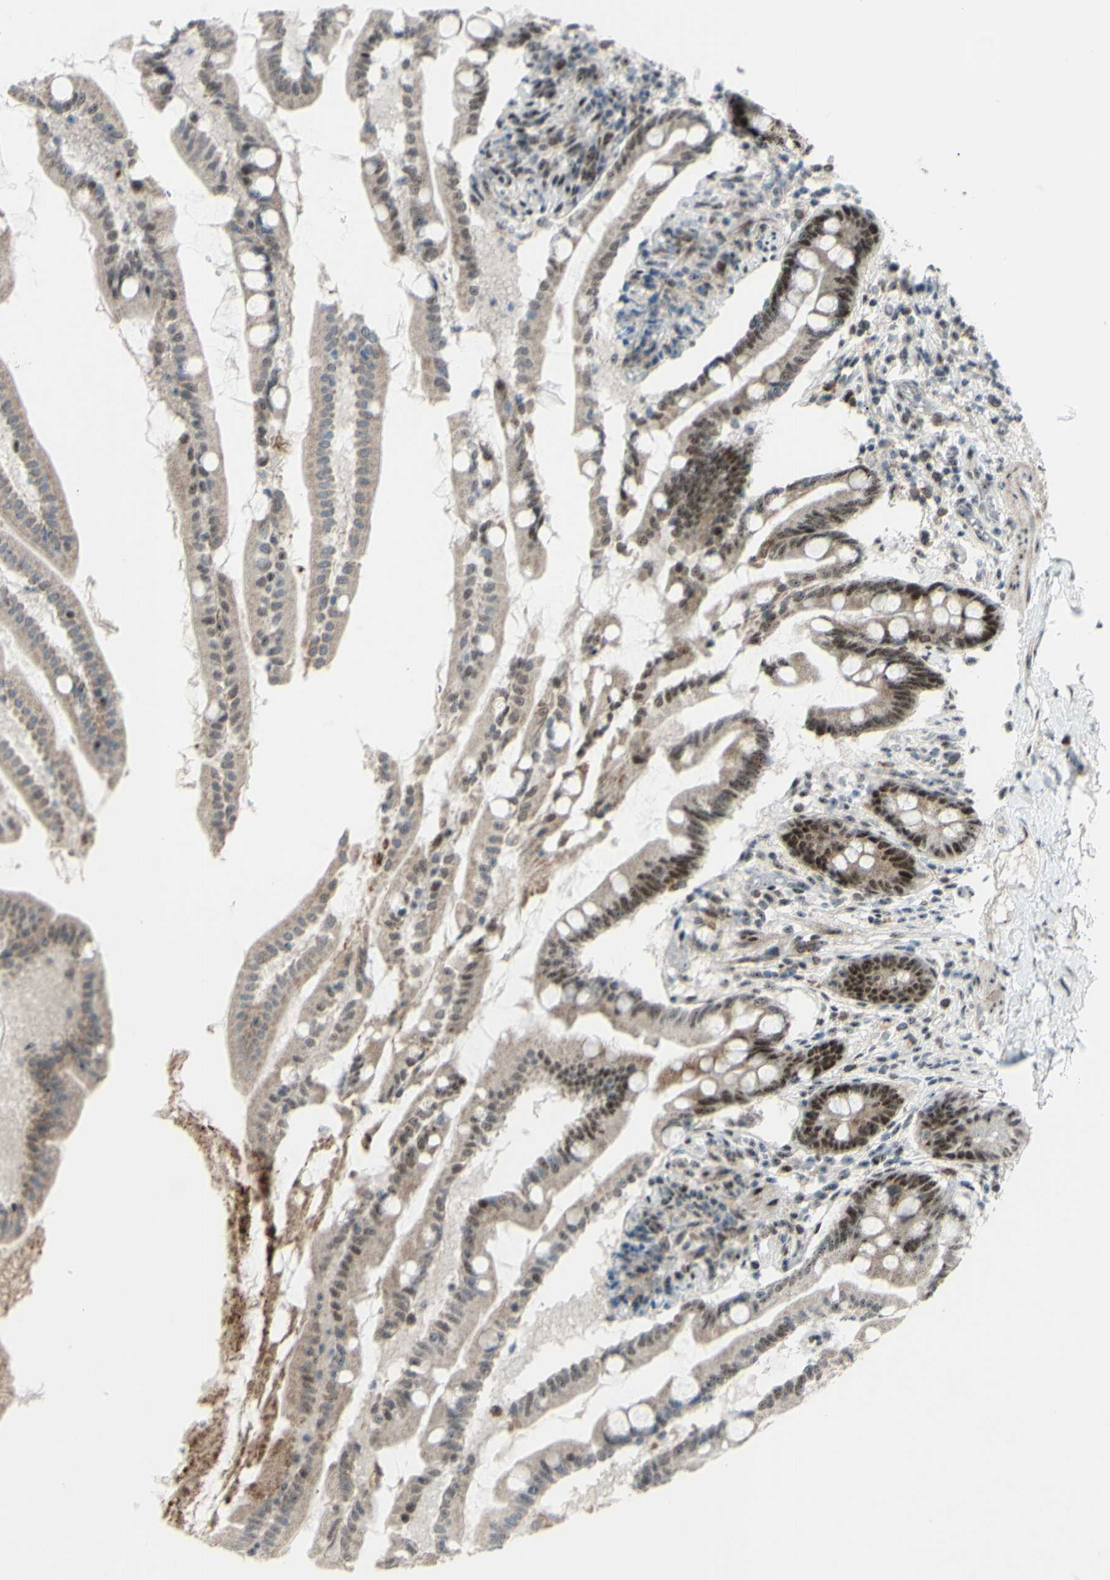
{"staining": {"intensity": "moderate", "quantity": "25%-75%", "location": "cytoplasmic/membranous,nuclear"}, "tissue": "small intestine", "cell_type": "Glandular cells", "image_type": "normal", "snomed": [{"axis": "morphology", "description": "Normal tissue, NOS"}, {"axis": "topography", "description": "Small intestine"}], "caption": "IHC of normal small intestine reveals medium levels of moderate cytoplasmic/membranous,nuclear expression in approximately 25%-75% of glandular cells. (DAB (3,3'-diaminobenzidine) = brown stain, brightfield microscopy at high magnification).", "gene": "POLR1A", "patient": {"sex": "female", "age": 56}}